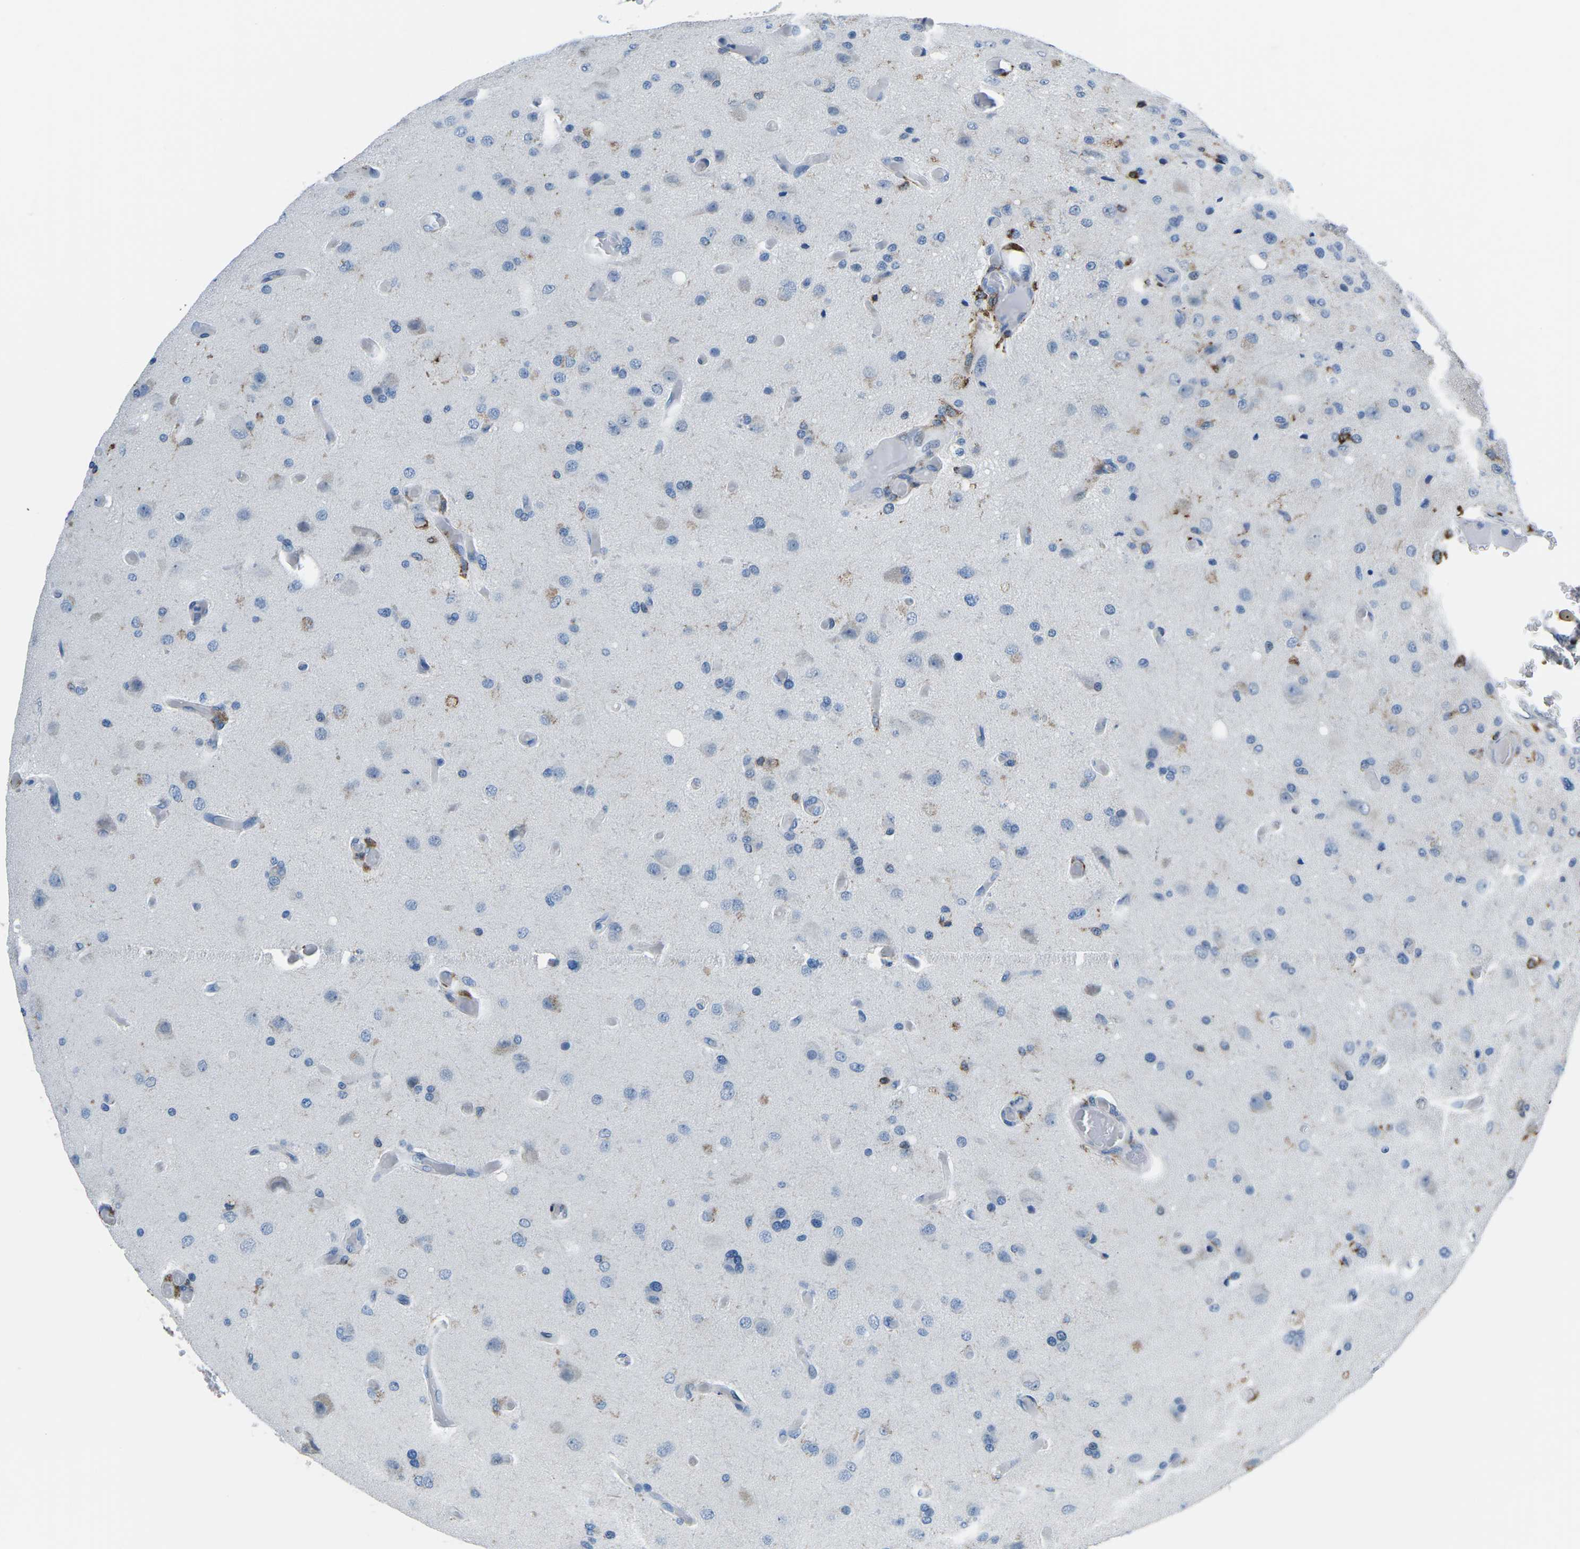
{"staining": {"intensity": "weak", "quantity": "<25%", "location": "cytoplasmic/membranous"}, "tissue": "glioma", "cell_type": "Tumor cells", "image_type": "cancer", "snomed": [{"axis": "morphology", "description": "Normal tissue, NOS"}, {"axis": "morphology", "description": "Glioma, malignant, High grade"}, {"axis": "topography", "description": "Cerebral cortex"}], "caption": "The histopathology image exhibits no staining of tumor cells in malignant high-grade glioma.", "gene": "PTPN1", "patient": {"sex": "male", "age": 77}}